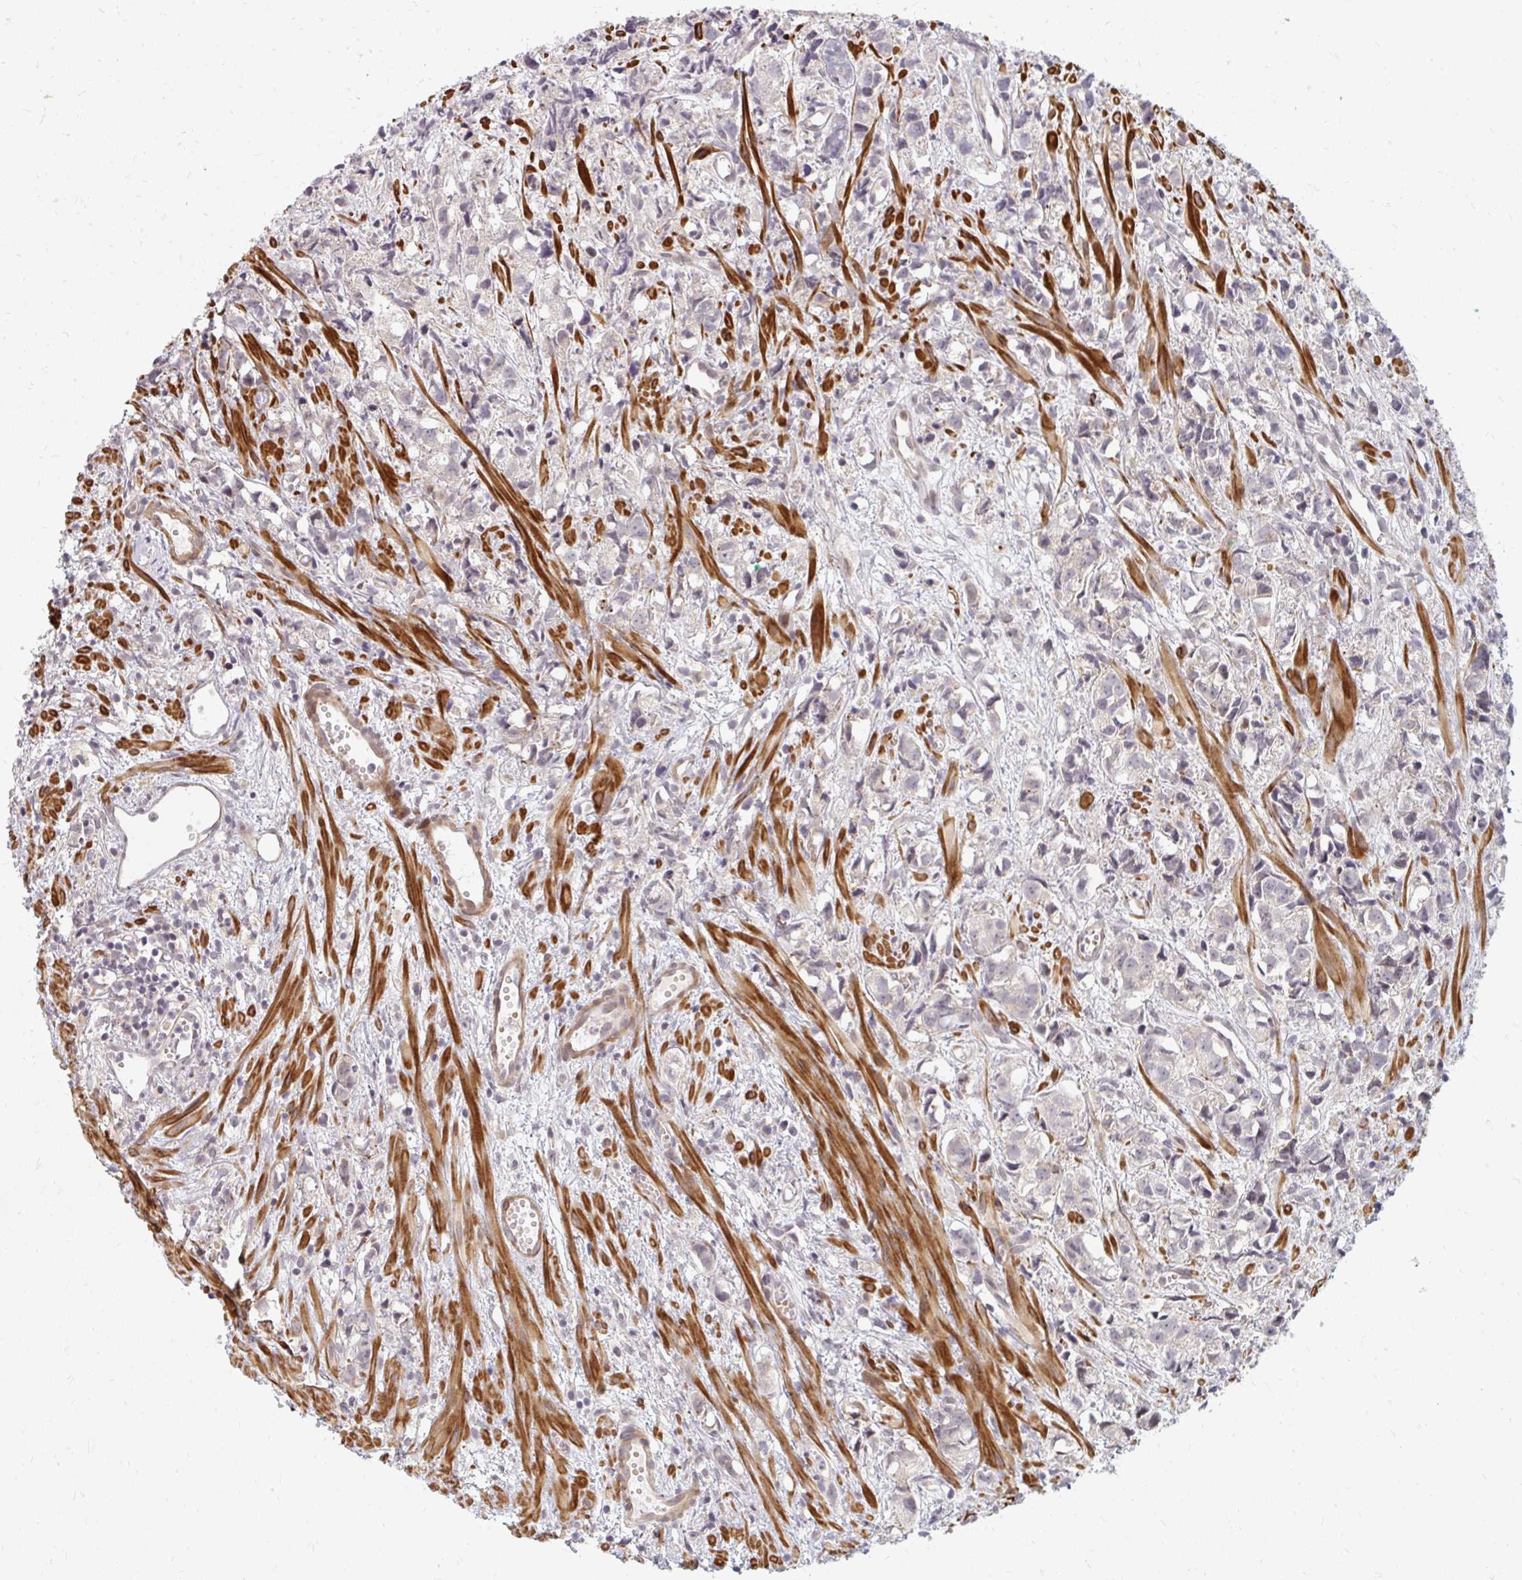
{"staining": {"intensity": "negative", "quantity": "none", "location": "none"}, "tissue": "prostate cancer", "cell_type": "Tumor cells", "image_type": "cancer", "snomed": [{"axis": "morphology", "description": "Adenocarcinoma, High grade"}, {"axis": "topography", "description": "Prostate"}], "caption": "IHC micrograph of neoplastic tissue: prostate cancer (high-grade adenocarcinoma) stained with DAB shows no significant protein positivity in tumor cells.", "gene": "ZNF285", "patient": {"sex": "male", "age": 58}}